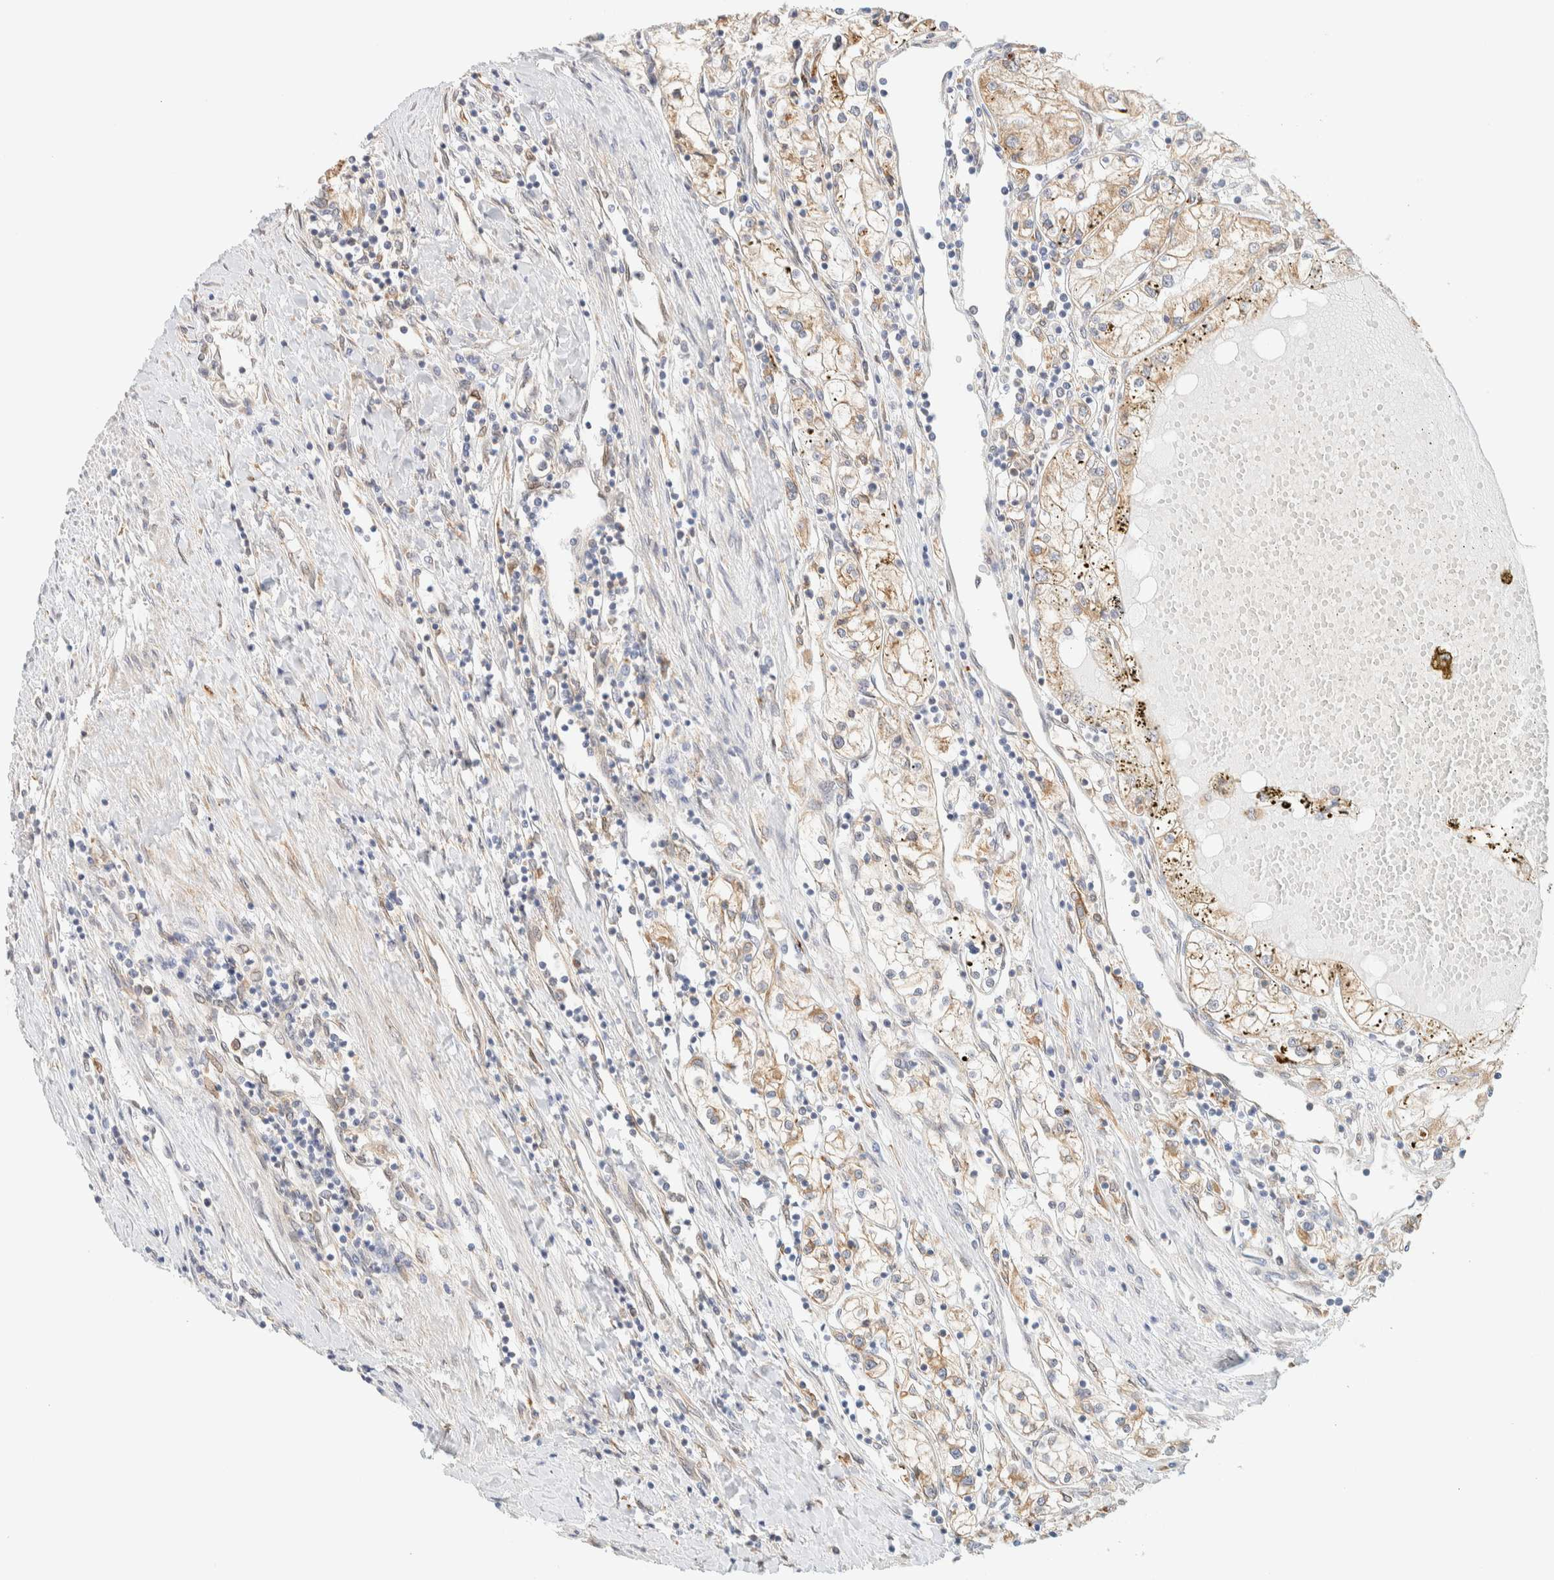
{"staining": {"intensity": "moderate", "quantity": ">75%", "location": "cytoplasmic/membranous"}, "tissue": "renal cancer", "cell_type": "Tumor cells", "image_type": "cancer", "snomed": [{"axis": "morphology", "description": "Adenocarcinoma, NOS"}, {"axis": "topography", "description": "Kidney"}], "caption": "Tumor cells demonstrate medium levels of moderate cytoplasmic/membranous staining in about >75% of cells in human adenocarcinoma (renal).", "gene": "NT5C", "patient": {"sex": "male", "age": 68}}